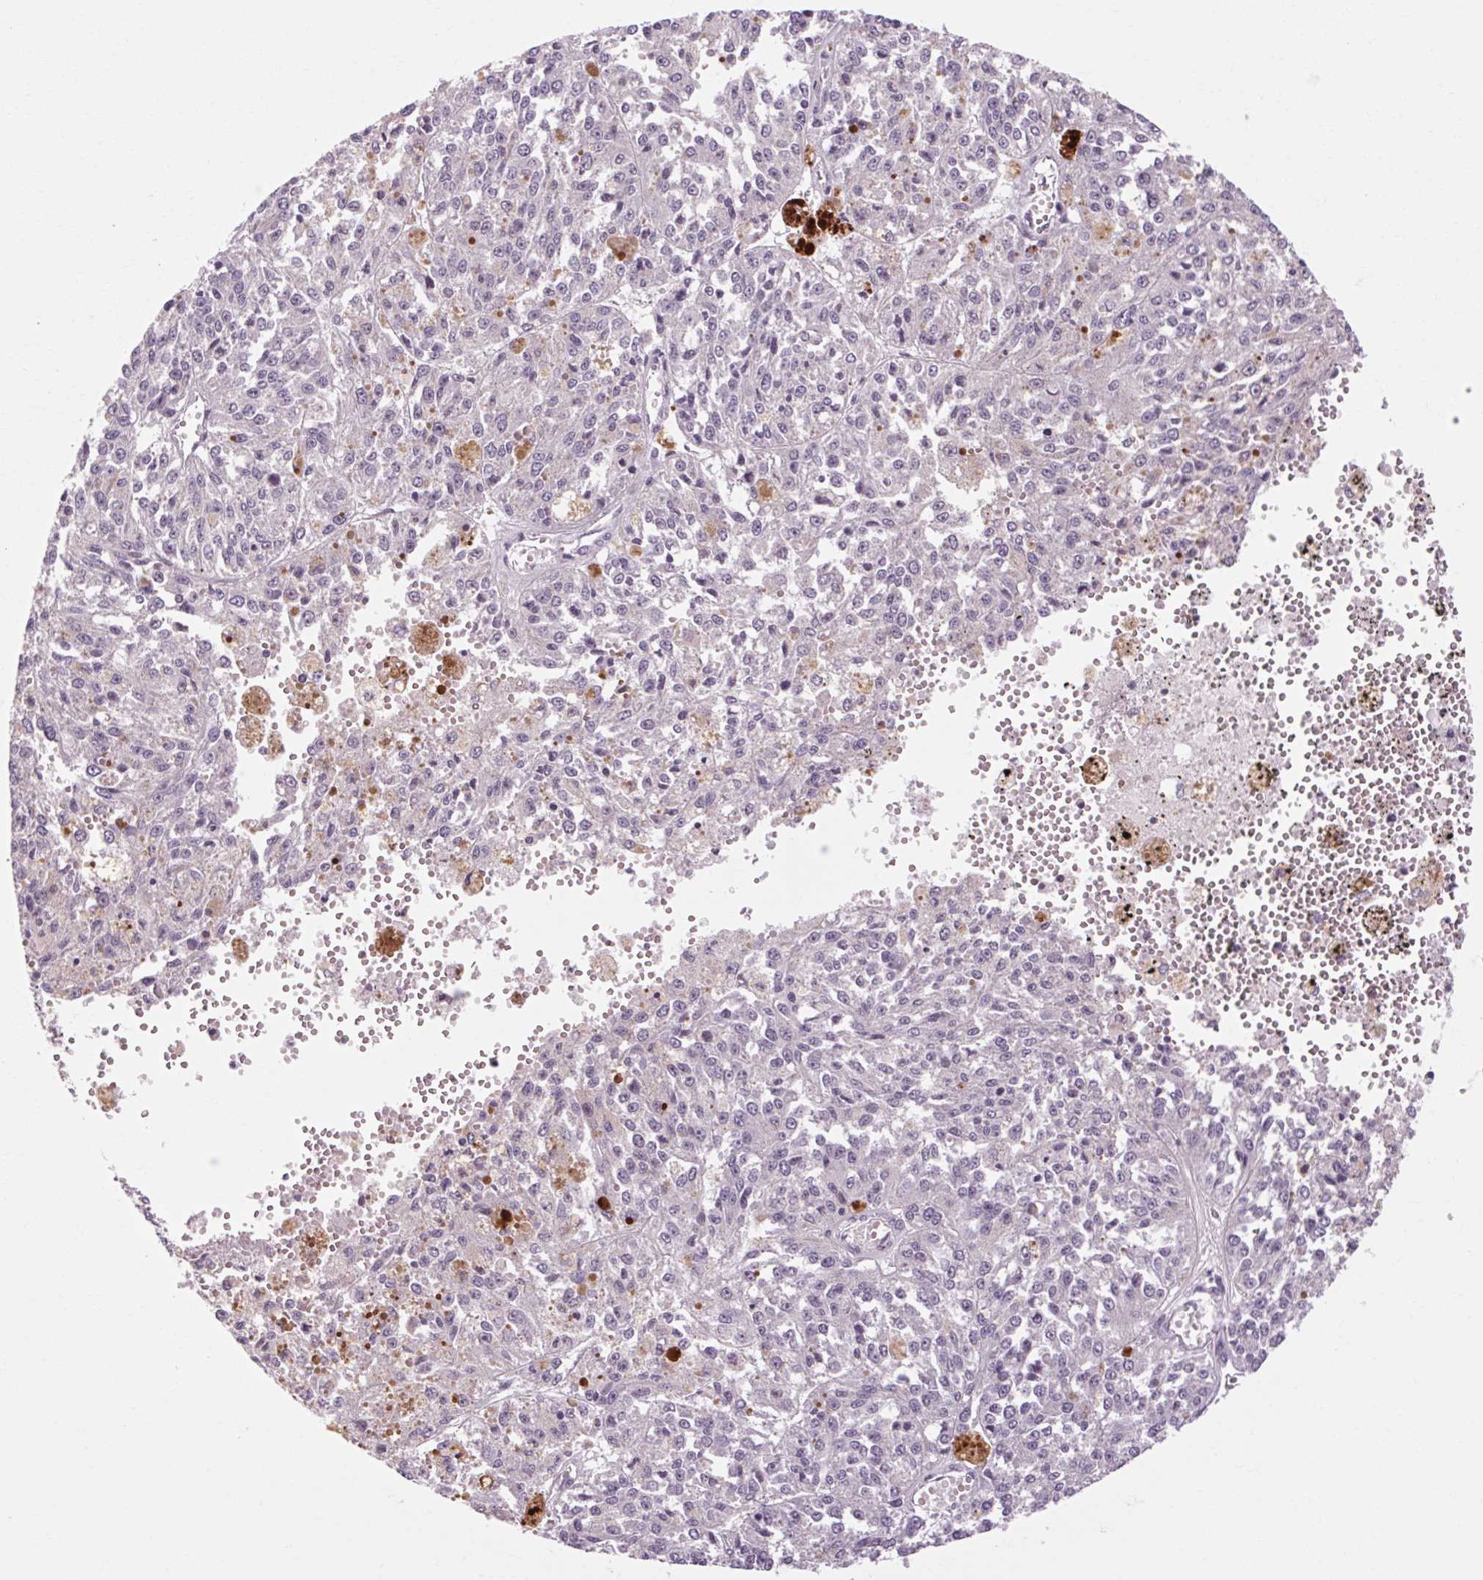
{"staining": {"intensity": "negative", "quantity": "none", "location": "none"}, "tissue": "melanoma", "cell_type": "Tumor cells", "image_type": "cancer", "snomed": [{"axis": "morphology", "description": "Malignant melanoma, Metastatic site"}, {"axis": "topography", "description": "Lymph node"}], "caption": "This is an immunohistochemistry (IHC) image of human melanoma. There is no staining in tumor cells.", "gene": "KLHL40", "patient": {"sex": "female", "age": 64}}